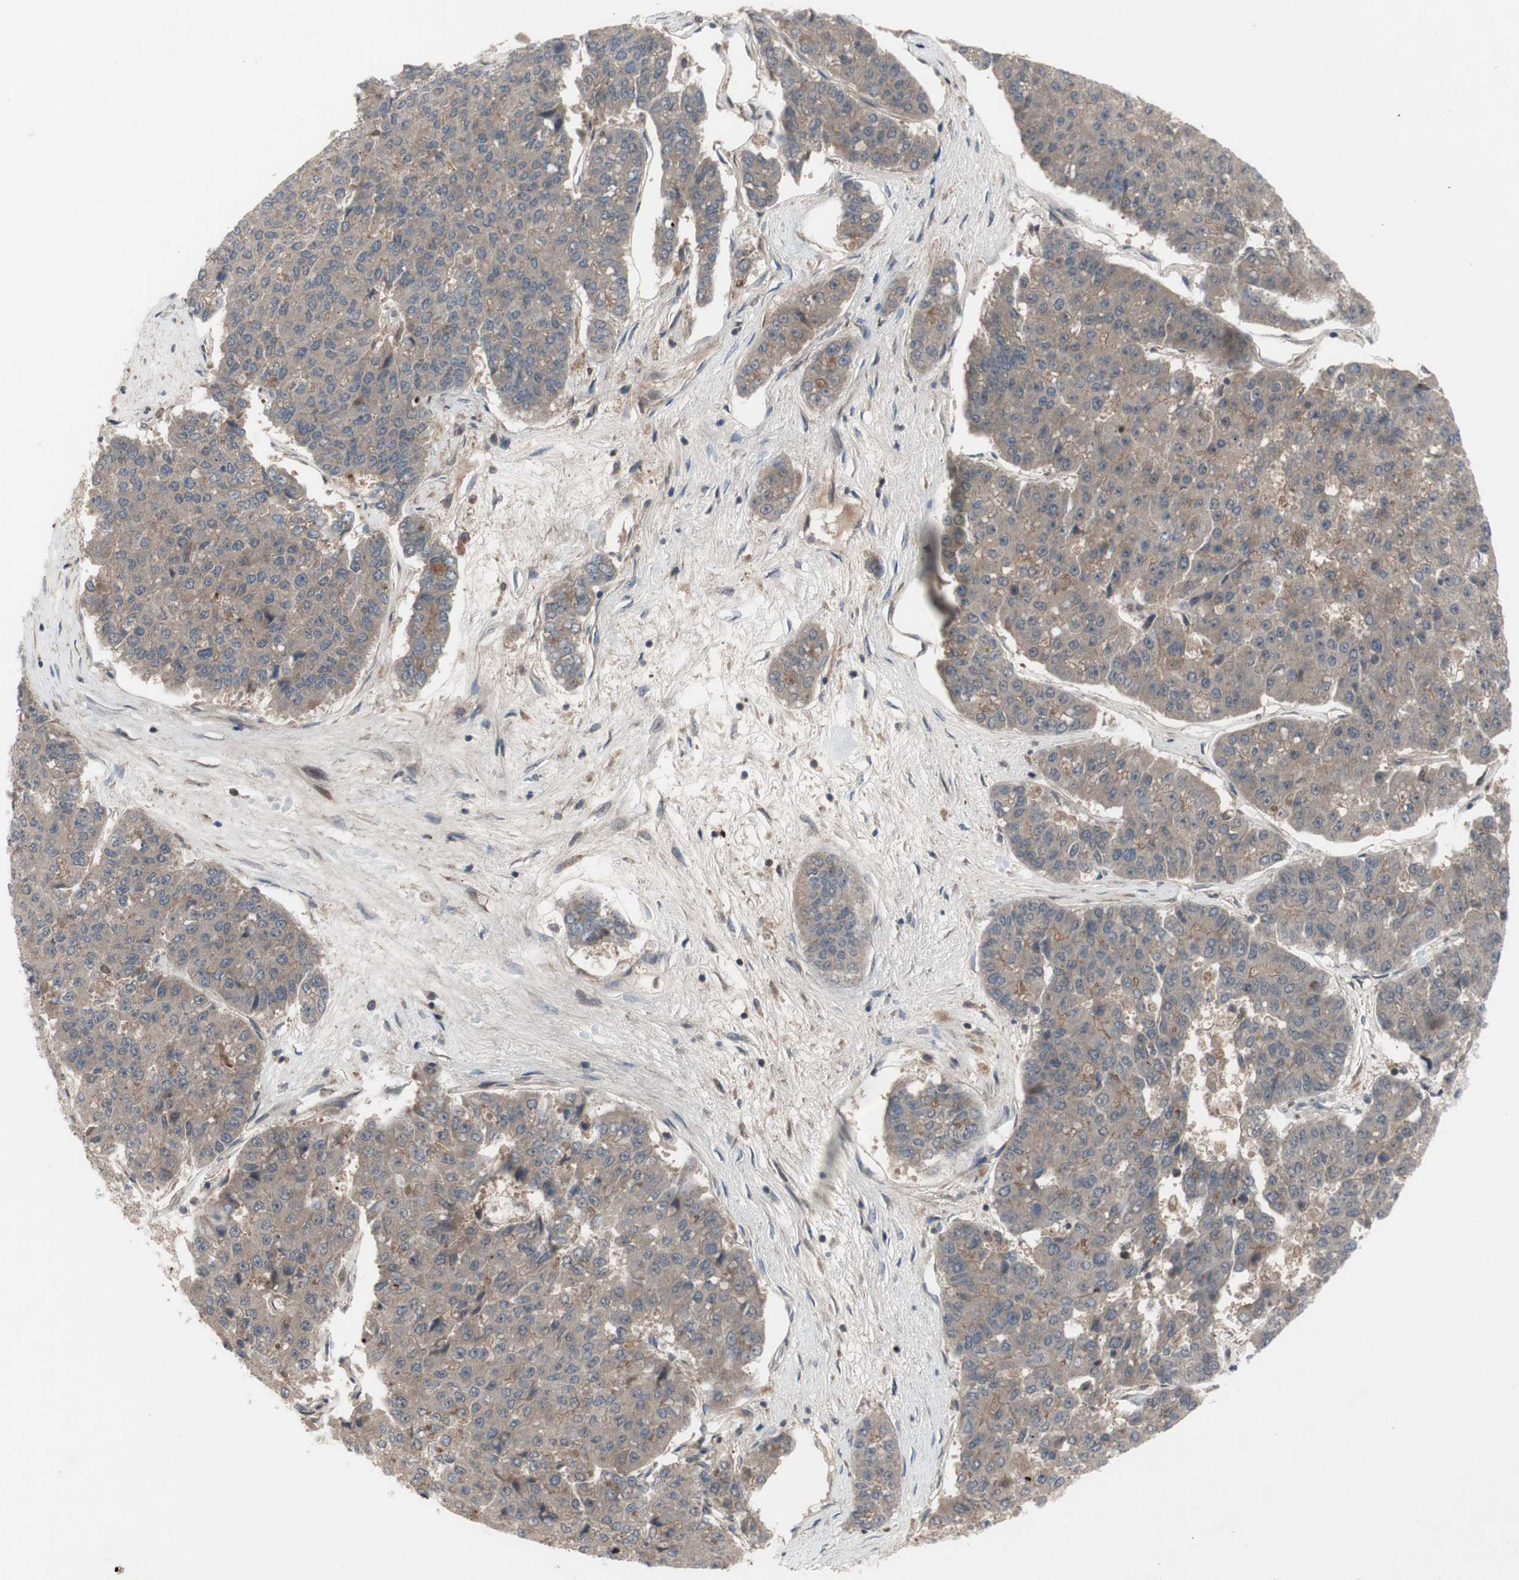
{"staining": {"intensity": "weak", "quantity": ">75%", "location": "cytoplasmic/membranous"}, "tissue": "pancreatic cancer", "cell_type": "Tumor cells", "image_type": "cancer", "snomed": [{"axis": "morphology", "description": "Adenocarcinoma, NOS"}, {"axis": "topography", "description": "Pancreas"}], "caption": "The micrograph shows a brown stain indicating the presence of a protein in the cytoplasmic/membranous of tumor cells in pancreatic adenocarcinoma.", "gene": "OAZ1", "patient": {"sex": "male", "age": 50}}